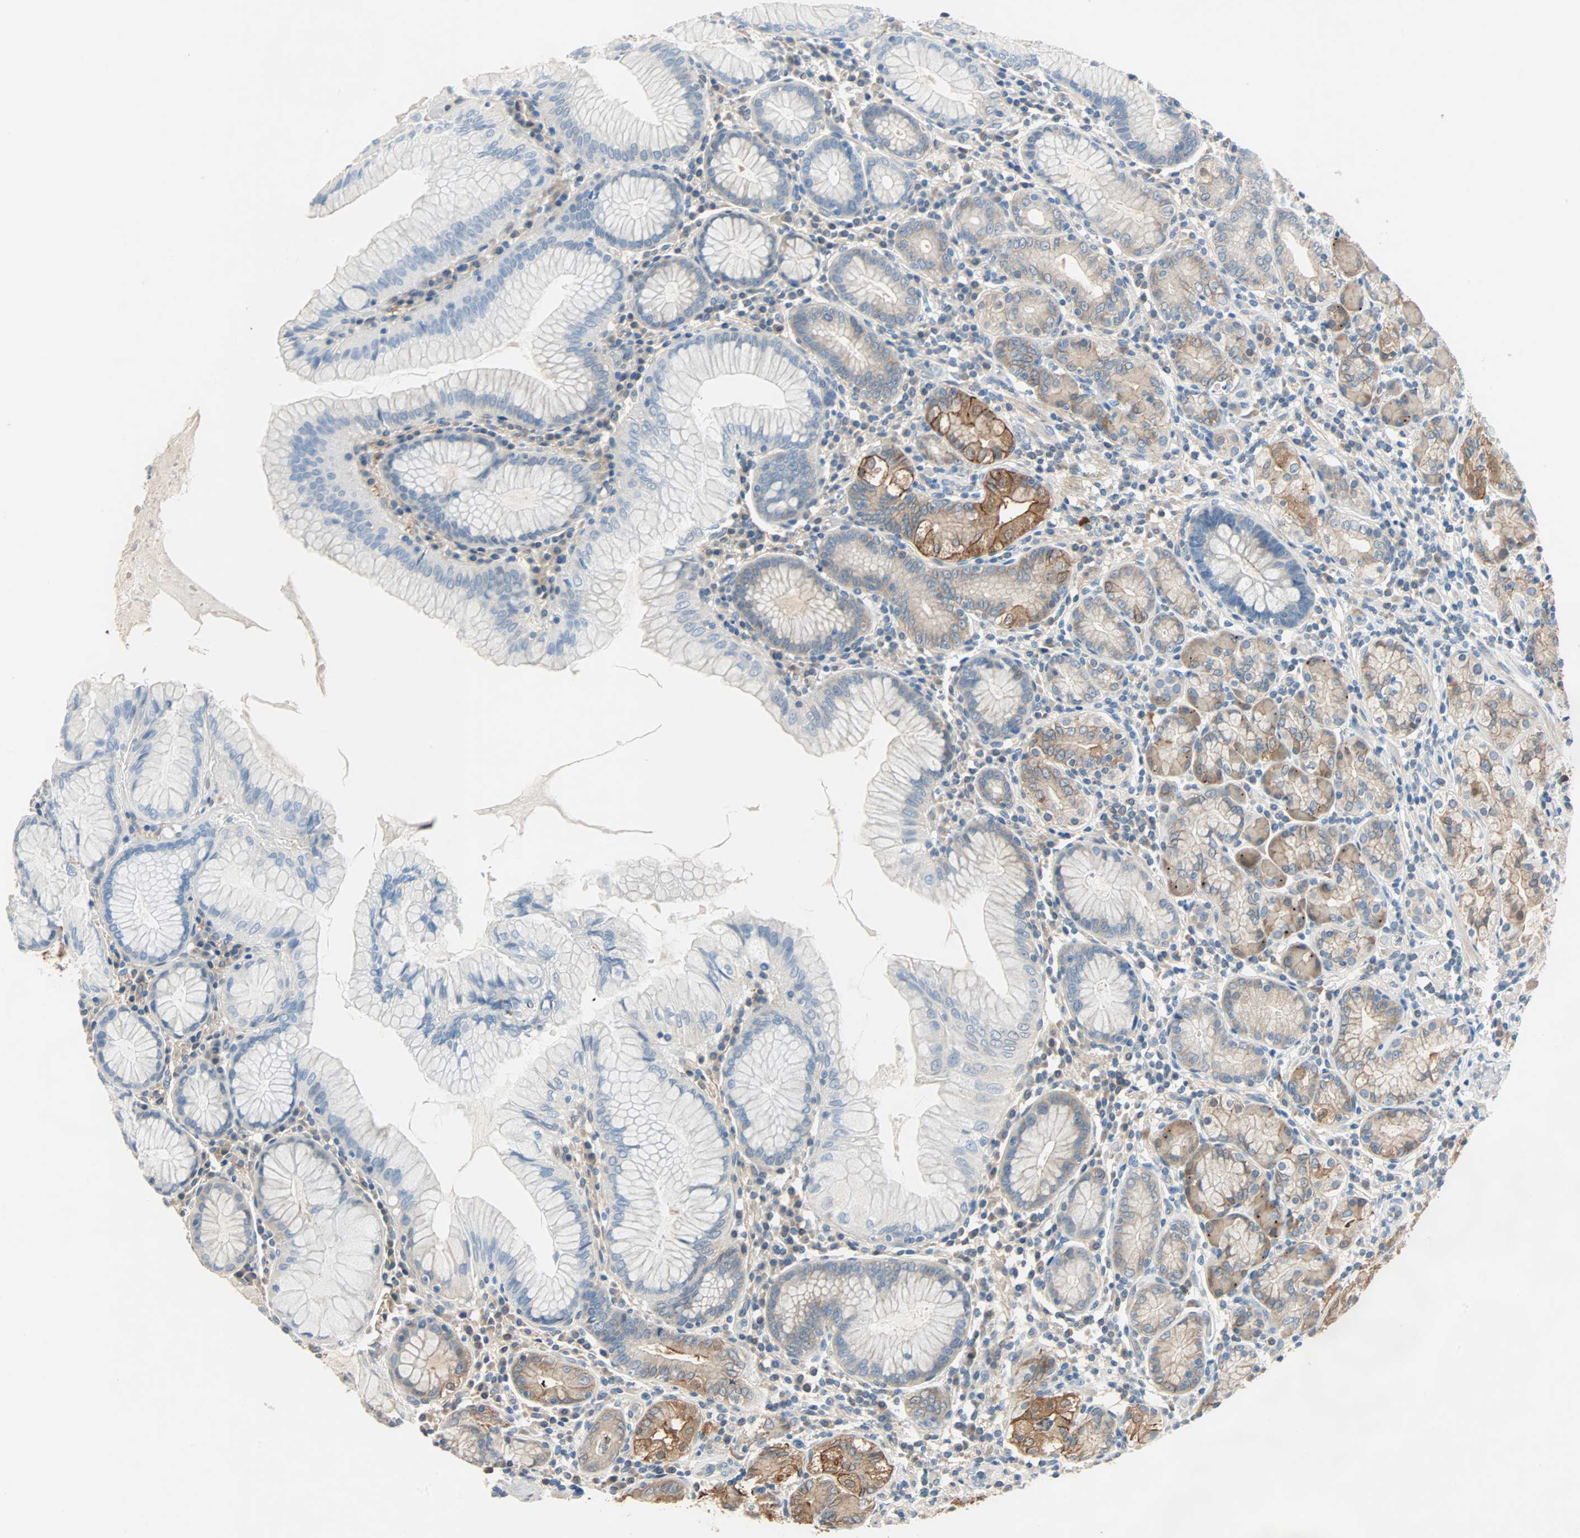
{"staining": {"intensity": "moderate", "quantity": "25%-75%", "location": "cytoplasmic/membranous"}, "tissue": "stomach", "cell_type": "Glandular cells", "image_type": "normal", "snomed": [{"axis": "morphology", "description": "Normal tissue, NOS"}, {"axis": "topography", "description": "Stomach, lower"}], "caption": "Immunohistochemical staining of benign stomach shows medium levels of moderate cytoplasmic/membranous positivity in about 25%-75% of glandular cells. (Stains: DAB in brown, nuclei in blue, Microscopy: brightfield microscopy at high magnification).", "gene": "TNFRSF12A", "patient": {"sex": "female", "age": 76}}